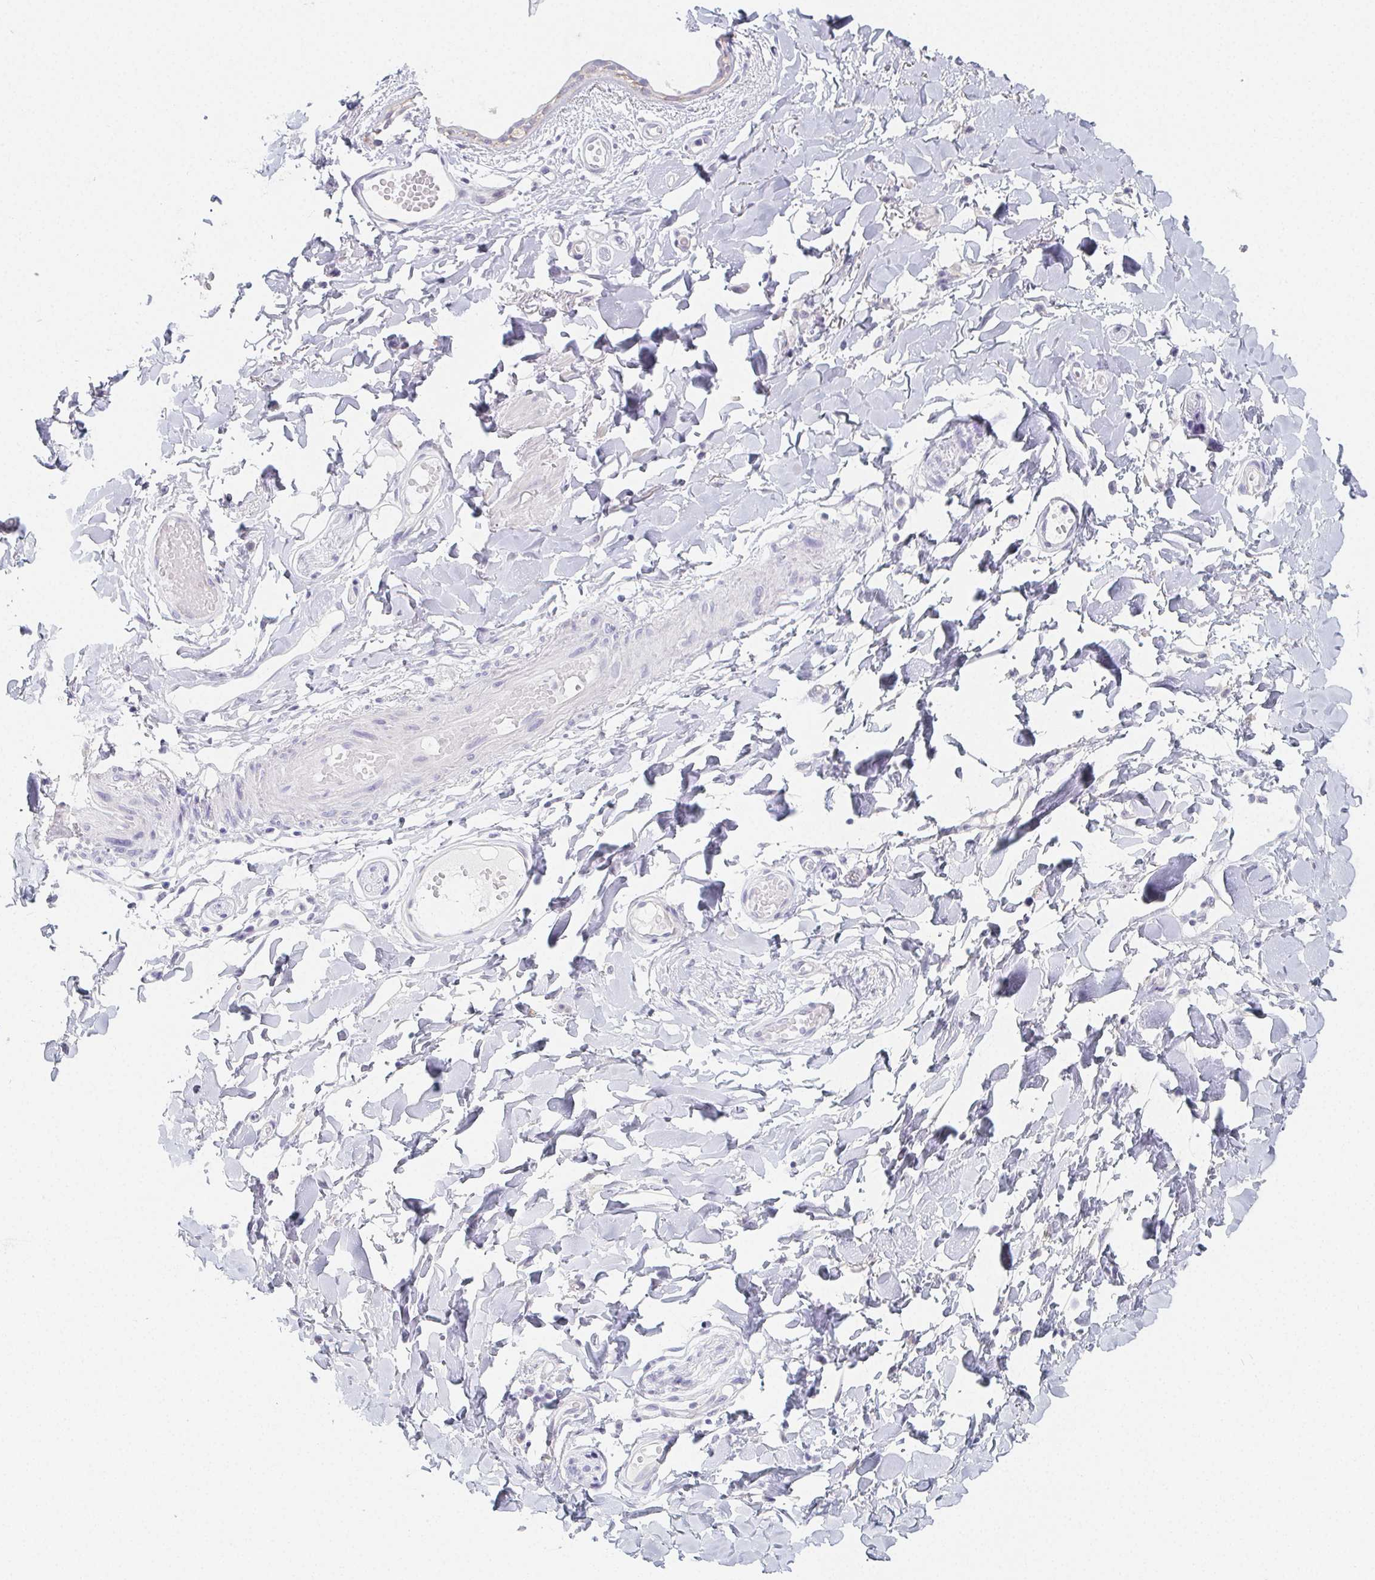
{"staining": {"intensity": "negative", "quantity": "none", "location": "none"}, "tissue": "adipose tissue", "cell_type": "Adipocytes", "image_type": "normal", "snomed": [{"axis": "morphology", "description": "Normal tissue, NOS"}, {"axis": "topography", "description": "Anal"}, {"axis": "topography", "description": "Peripheral nerve tissue"}], "caption": "Human adipose tissue stained for a protein using immunohistochemistry (IHC) shows no staining in adipocytes.", "gene": "GLIPR1L1", "patient": {"sex": "male", "age": 78}}